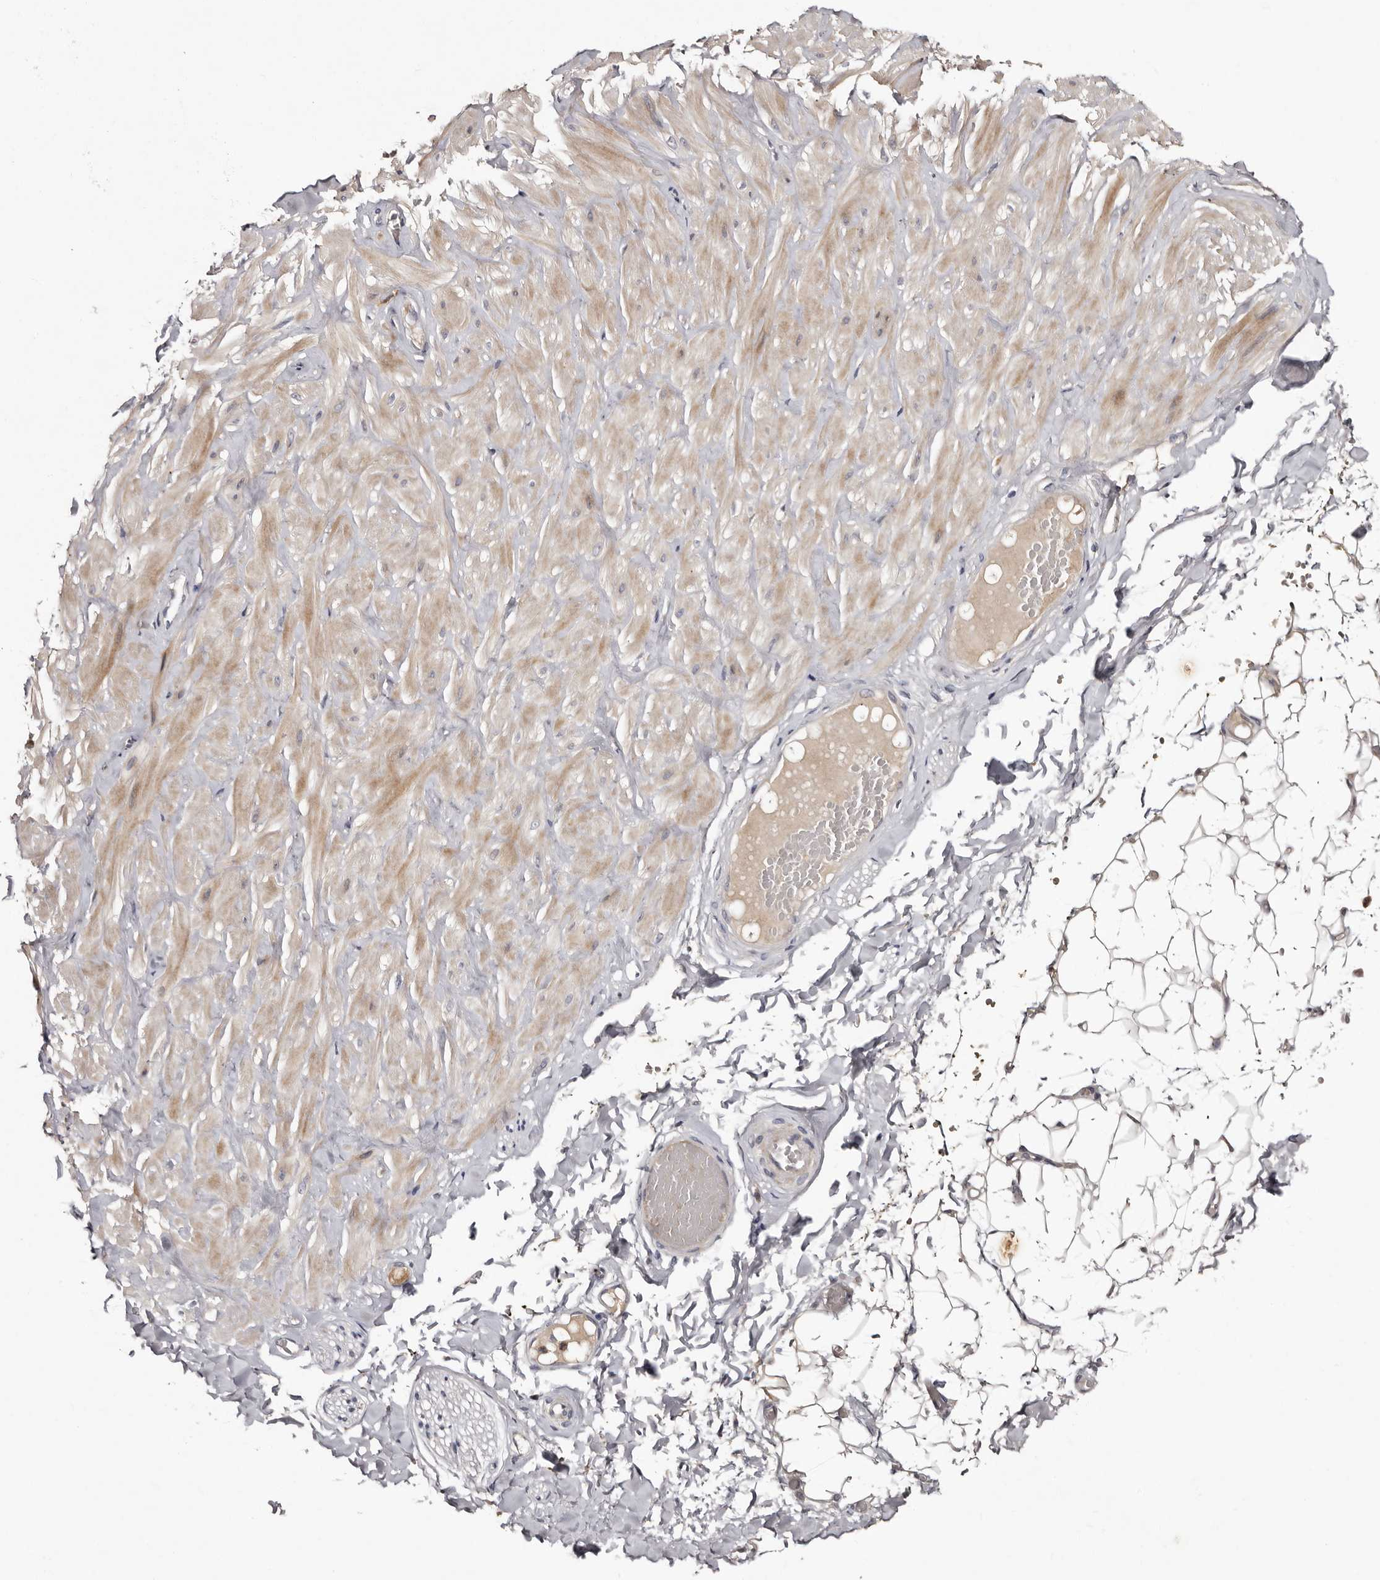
{"staining": {"intensity": "negative", "quantity": "none", "location": "none"}, "tissue": "adipose tissue", "cell_type": "Adipocytes", "image_type": "normal", "snomed": [{"axis": "morphology", "description": "Normal tissue, NOS"}, {"axis": "topography", "description": "Adipose tissue"}, {"axis": "topography", "description": "Vascular tissue"}, {"axis": "topography", "description": "Peripheral nerve tissue"}], "caption": "Immunohistochemistry of unremarkable human adipose tissue reveals no staining in adipocytes.", "gene": "DNPH1", "patient": {"sex": "male", "age": 25}}